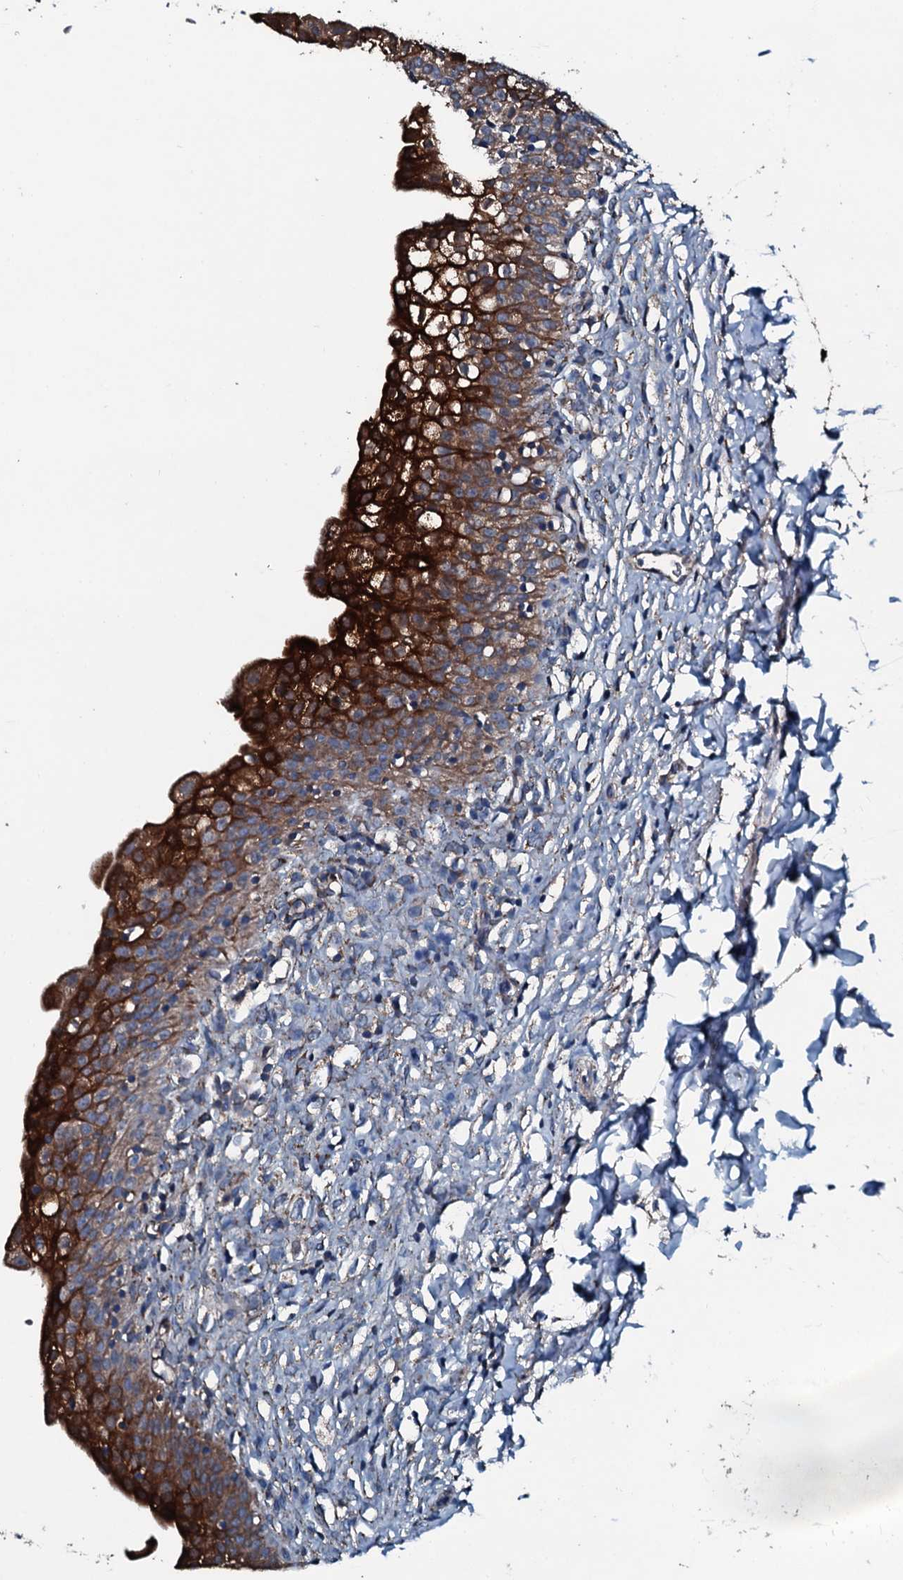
{"staining": {"intensity": "strong", "quantity": ">75%", "location": "cytoplasmic/membranous"}, "tissue": "urinary bladder", "cell_type": "Urothelial cells", "image_type": "normal", "snomed": [{"axis": "morphology", "description": "Normal tissue, NOS"}, {"axis": "topography", "description": "Urinary bladder"}], "caption": "Protein staining reveals strong cytoplasmic/membranous positivity in approximately >75% of urothelial cells in normal urinary bladder. Immunohistochemistry (ihc) stains the protein of interest in brown and the nuclei are stained blue.", "gene": "ACSS3", "patient": {"sex": "male", "age": 55}}